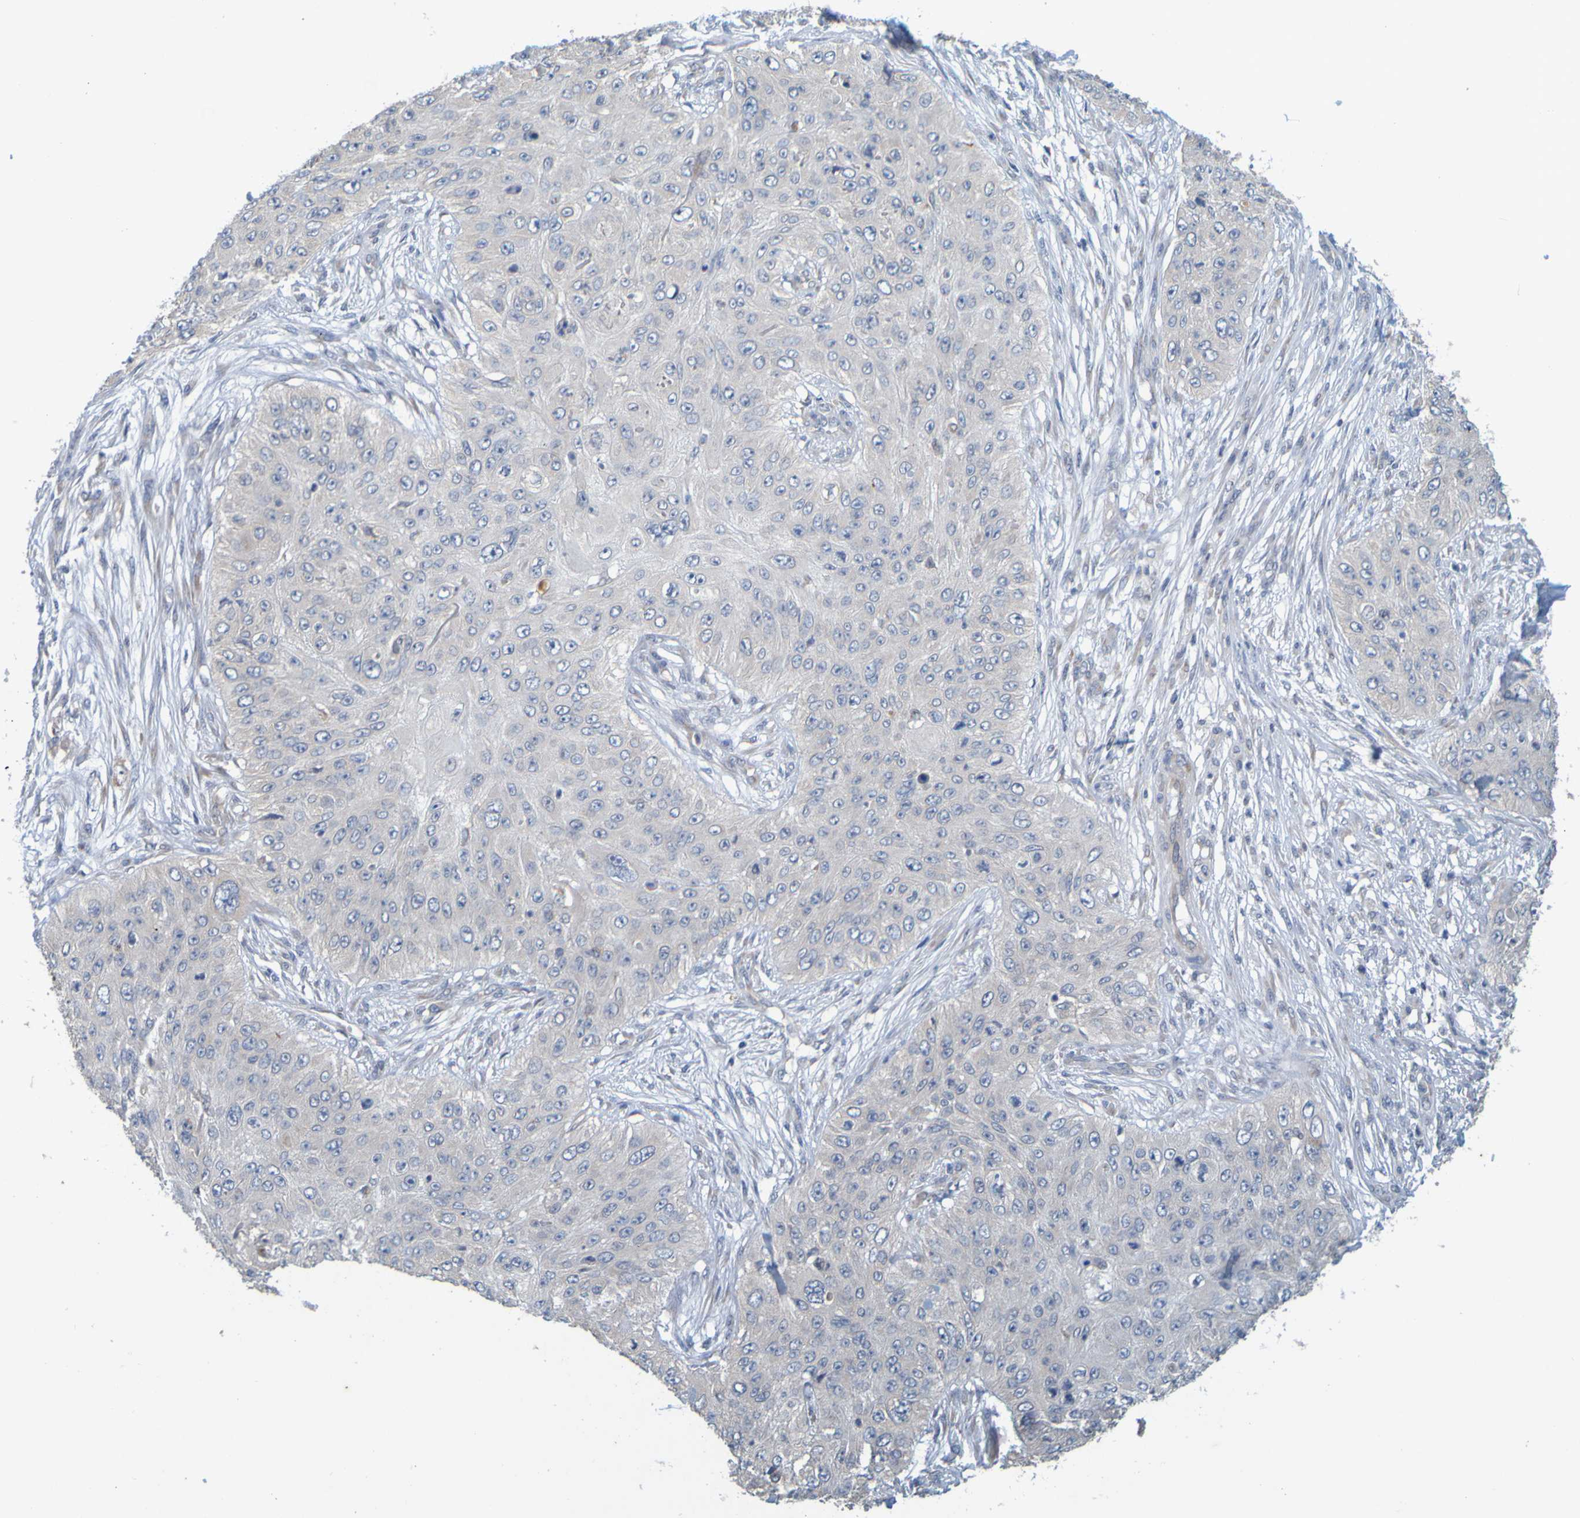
{"staining": {"intensity": "negative", "quantity": "none", "location": "none"}, "tissue": "skin cancer", "cell_type": "Tumor cells", "image_type": "cancer", "snomed": [{"axis": "morphology", "description": "Squamous cell carcinoma, NOS"}, {"axis": "topography", "description": "Skin"}], "caption": "IHC of human skin cancer (squamous cell carcinoma) displays no staining in tumor cells.", "gene": "MOGS", "patient": {"sex": "female", "age": 80}}